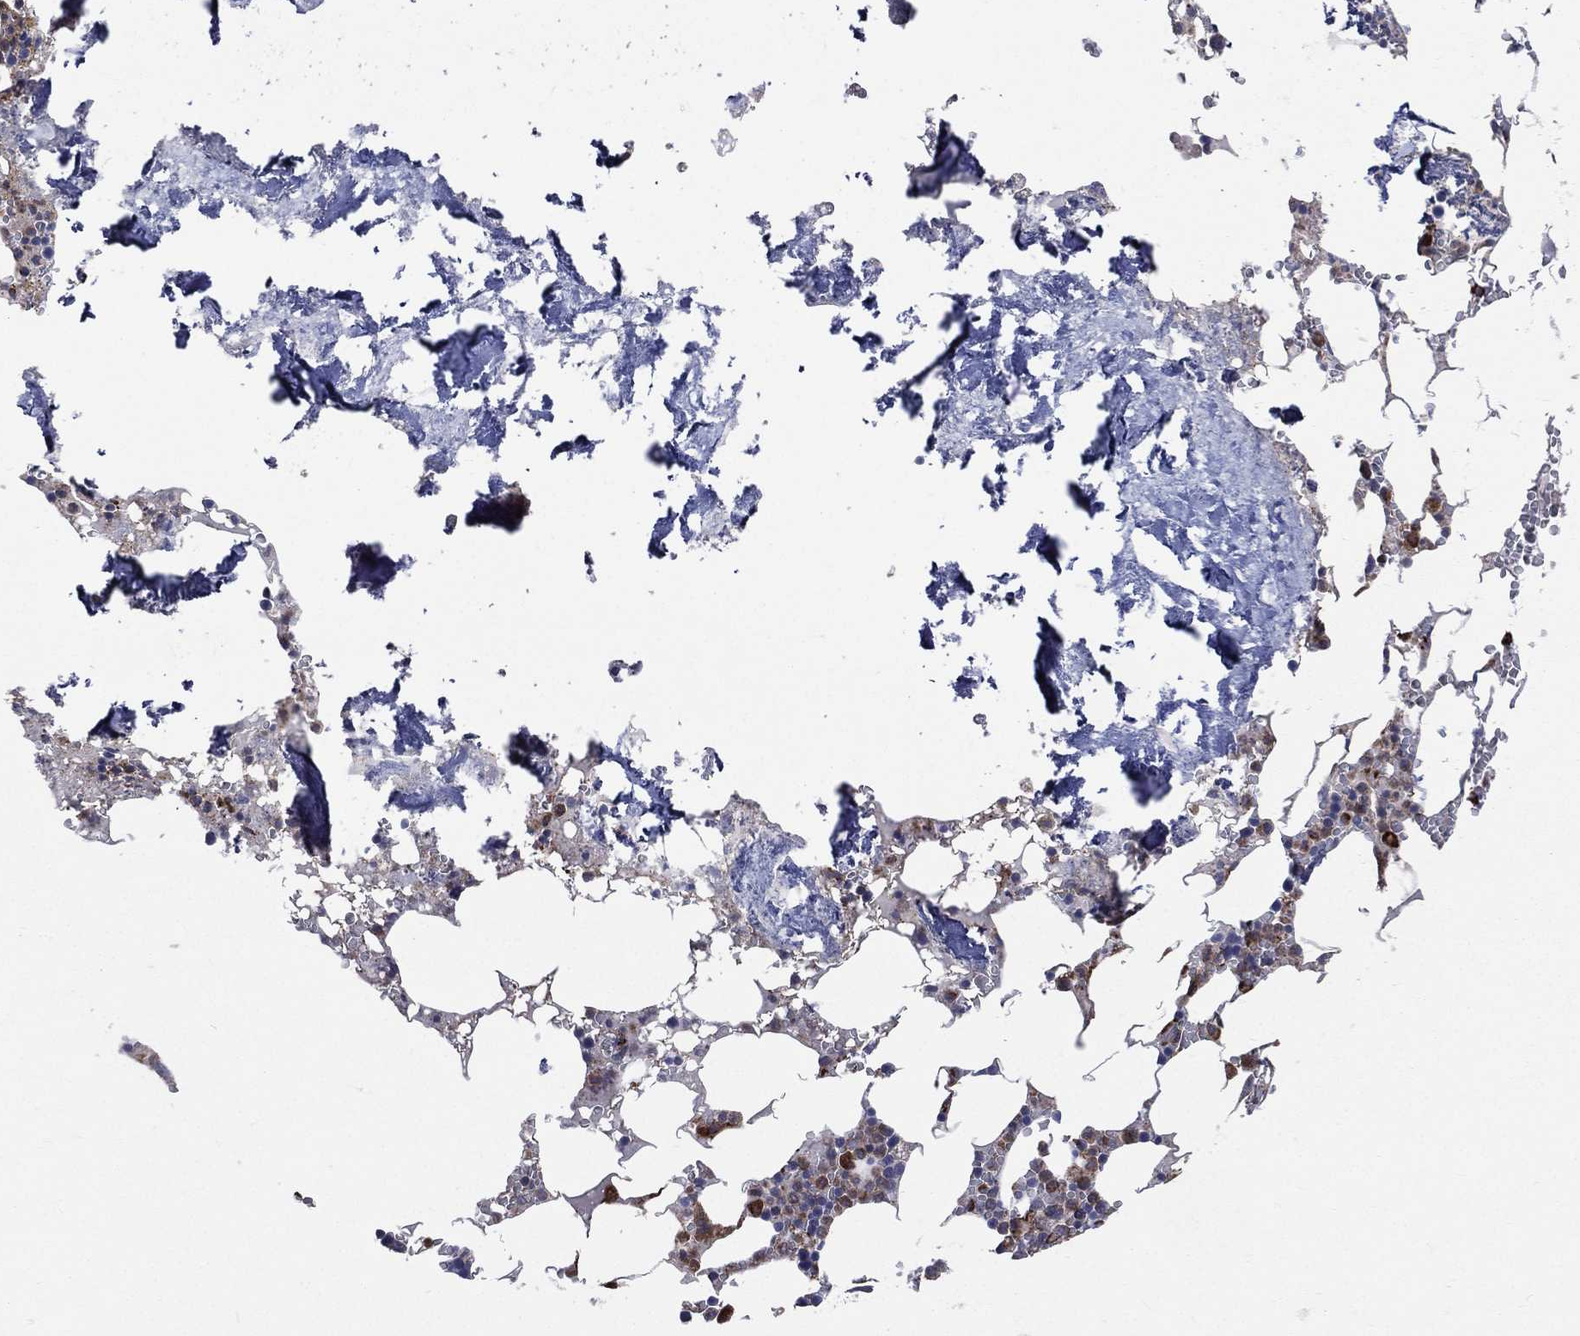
{"staining": {"intensity": "strong", "quantity": "<25%", "location": "cytoplasmic/membranous"}, "tissue": "bone marrow", "cell_type": "Hematopoietic cells", "image_type": "normal", "snomed": [{"axis": "morphology", "description": "Normal tissue, NOS"}, {"axis": "topography", "description": "Bone marrow"}], "caption": "Immunohistochemical staining of normal human bone marrow reveals <25% levels of strong cytoplasmic/membranous protein positivity in about <25% of hematopoietic cells. (DAB IHC with brightfield microscopy, high magnification).", "gene": "CCDC159", "patient": {"sex": "female", "age": 64}}